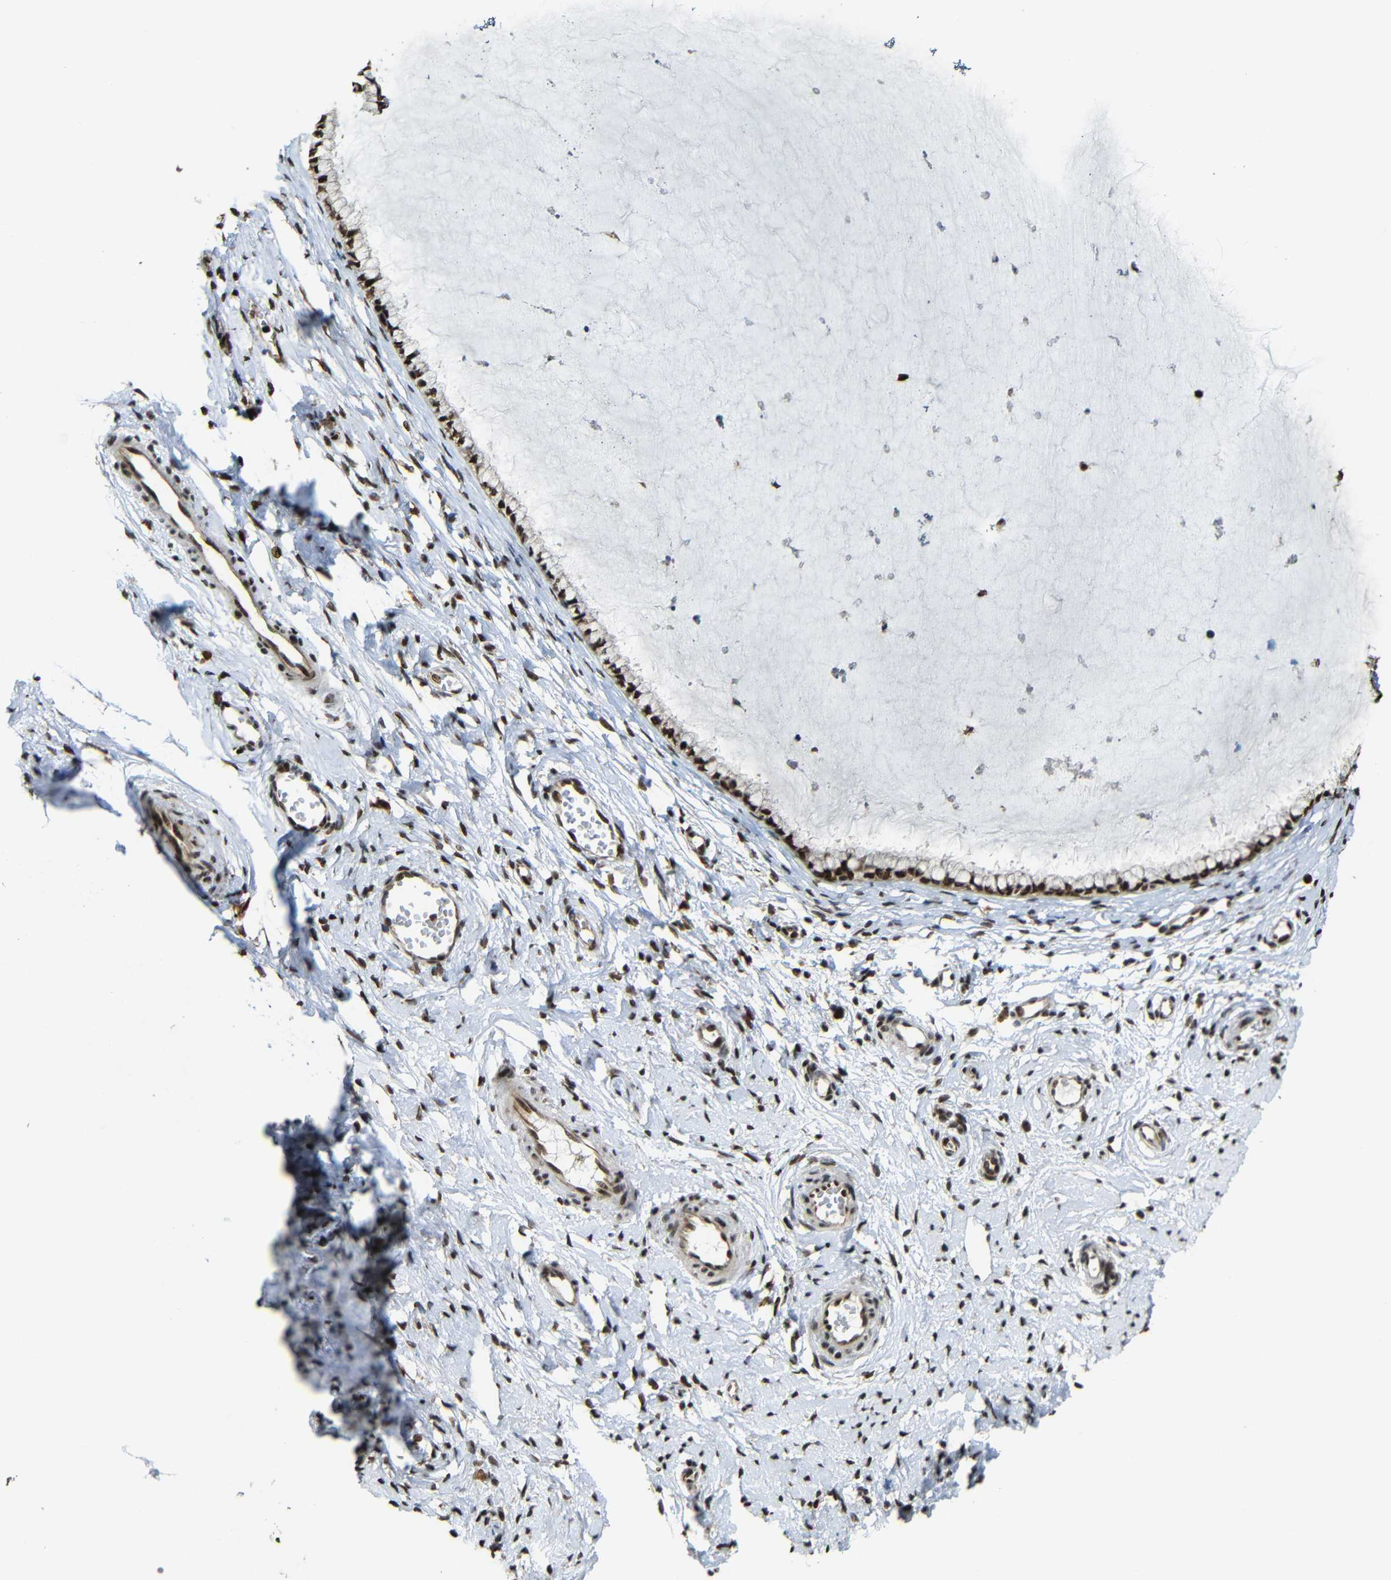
{"staining": {"intensity": "strong", "quantity": ">75%", "location": "nuclear"}, "tissue": "cervix", "cell_type": "Glandular cells", "image_type": "normal", "snomed": [{"axis": "morphology", "description": "Normal tissue, NOS"}, {"axis": "topography", "description": "Cervix"}], "caption": "Immunohistochemical staining of normal cervix displays high levels of strong nuclear expression in about >75% of glandular cells. (DAB IHC with brightfield microscopy, high magnification).", "gene": "TCF7L2", "patient": {"sex": "female", "age": 65}}